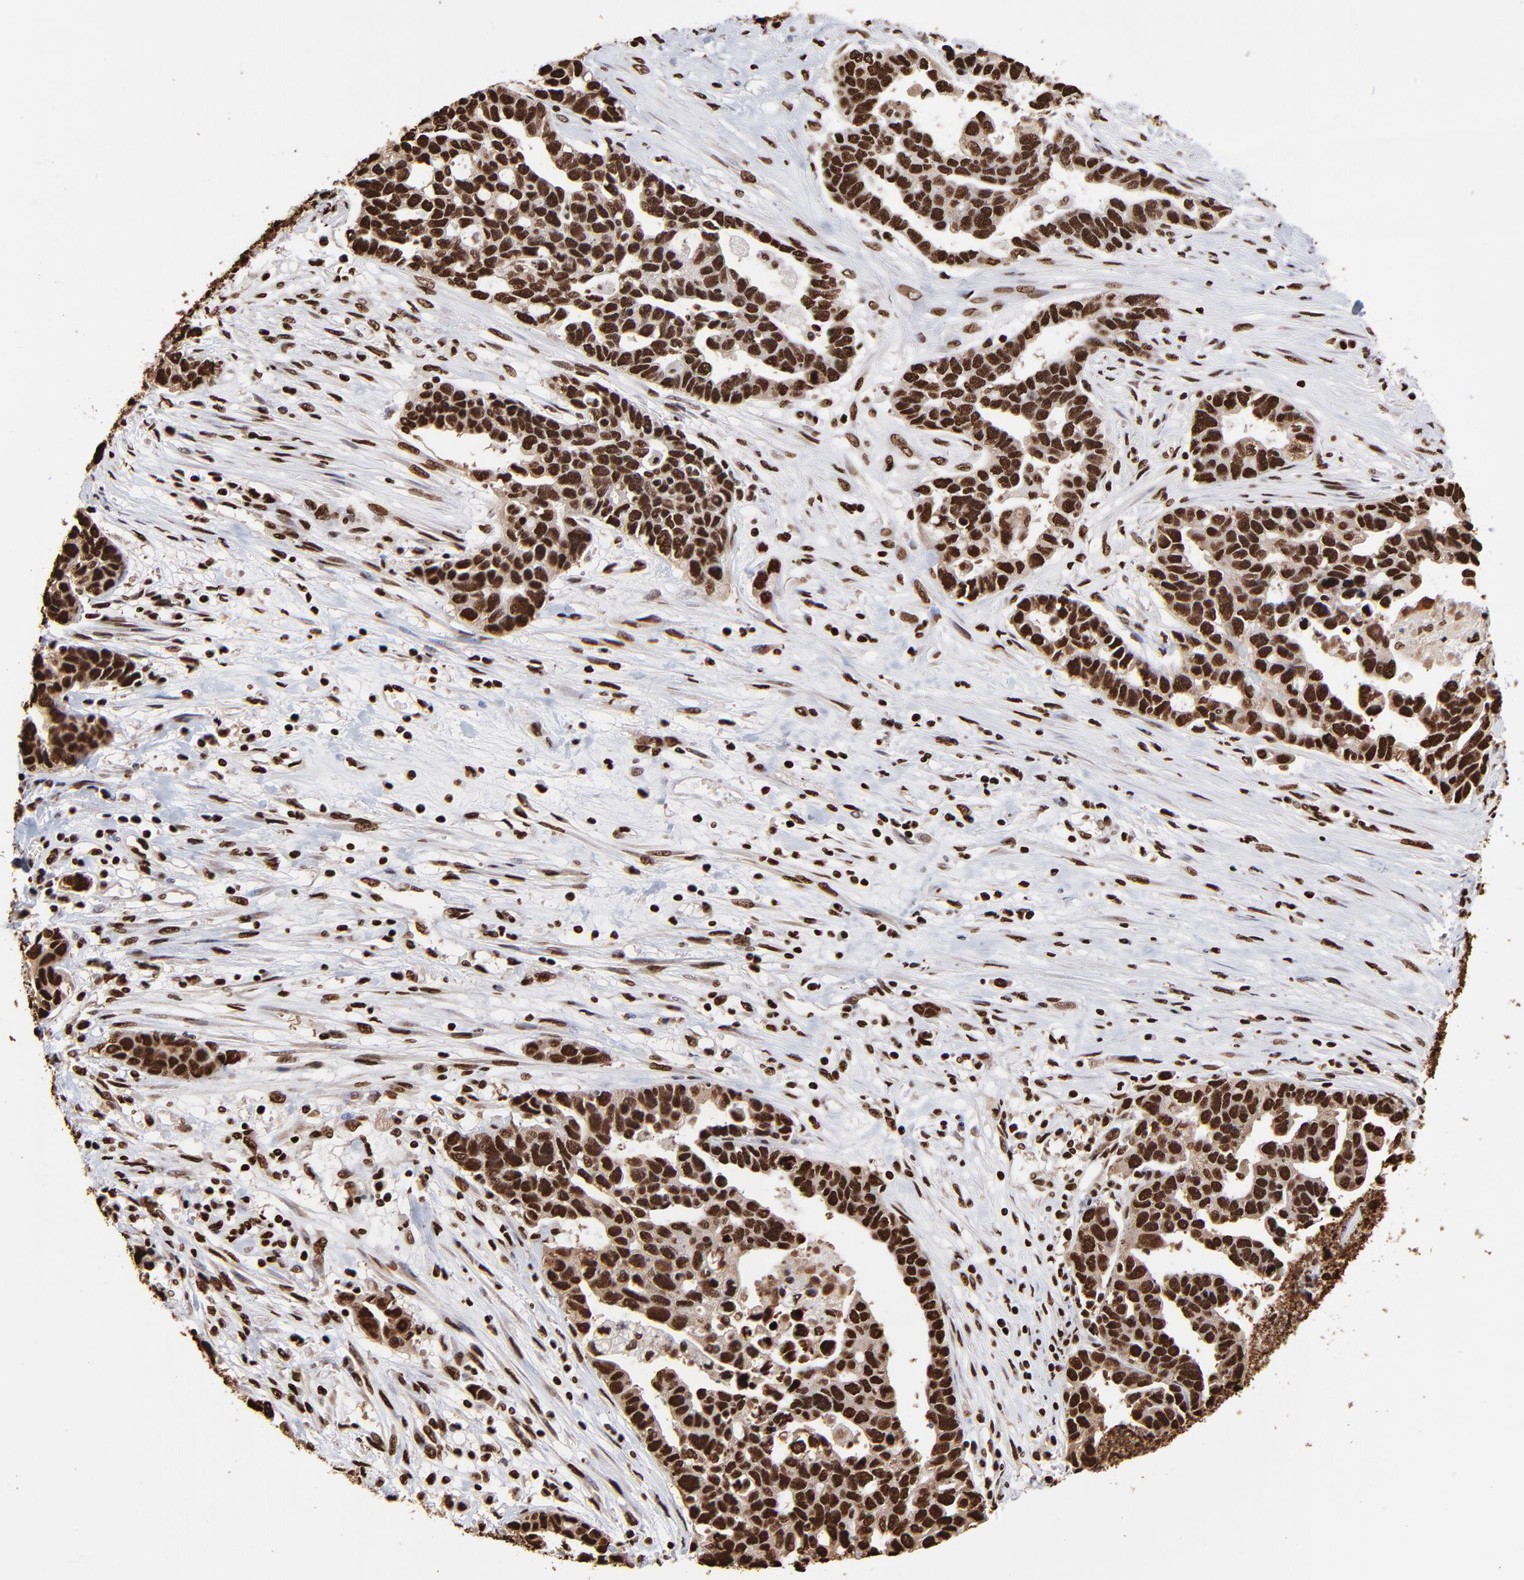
{"staining": {"intensity": "strong", "quantity": ">75%", "location": "nuclear"}, "tissue": "ovarian cancer", "cell_type": "Tumor cells", "image_type": "cancer", "snomed": [{"axis": "morphology", "description": "Cystadenocarcinoma, serous, NOS"}, {"axis": "topography", "description": "Ovary"}], "caption": "A micrograph of ovarian cancer stained for a protein demonstrates strong nuclear brown staining in tumor cells.", "gene": "ZNF544", "patient": {"sex": "female", "age": 54}}